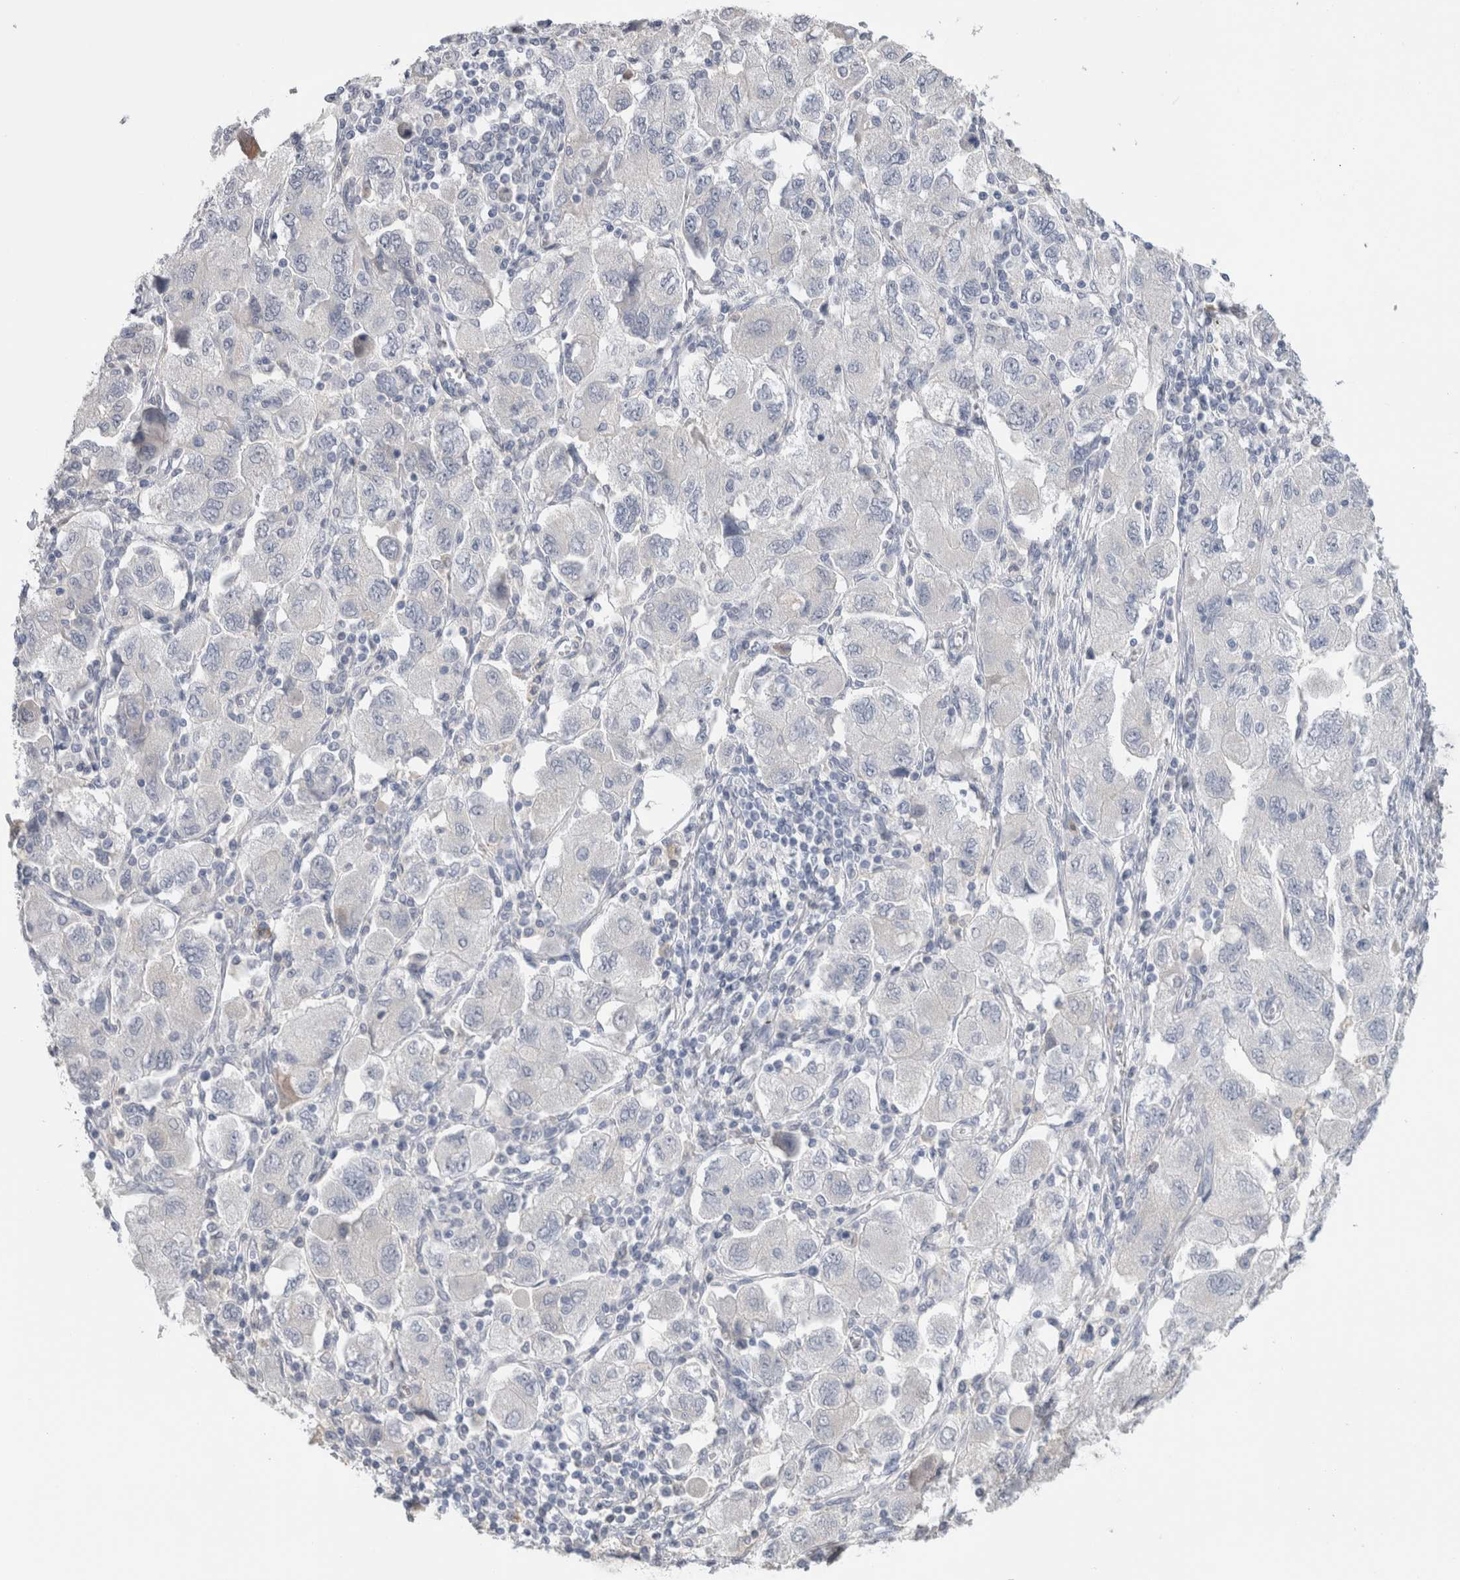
{"staining": {"intensity": "negative", "quantity": "none", "location": "none"}, "tissue": "ovarian cancer", "cell_type": "Tumor cells", "image_type": "cancer", "snomed": [{"axis": "morphology", "description": "Carcinoma, NOS"}, {"axis": "morphology", "description": "Cystadenocarcinoma, serous, NOS"}, {"axis": "topography", "description": "Ovary"}], "caption": "IHC photomicrograph of neoplastic tissue: ovarian cancer (serous cystadenocarcinoma) stained with DAB (3,3'-diaminobenzidine) demonstrates no significant protein positivity in tumor cells.", "gene": "FABP4", "patient": {"sex": "female", "age": 69}}